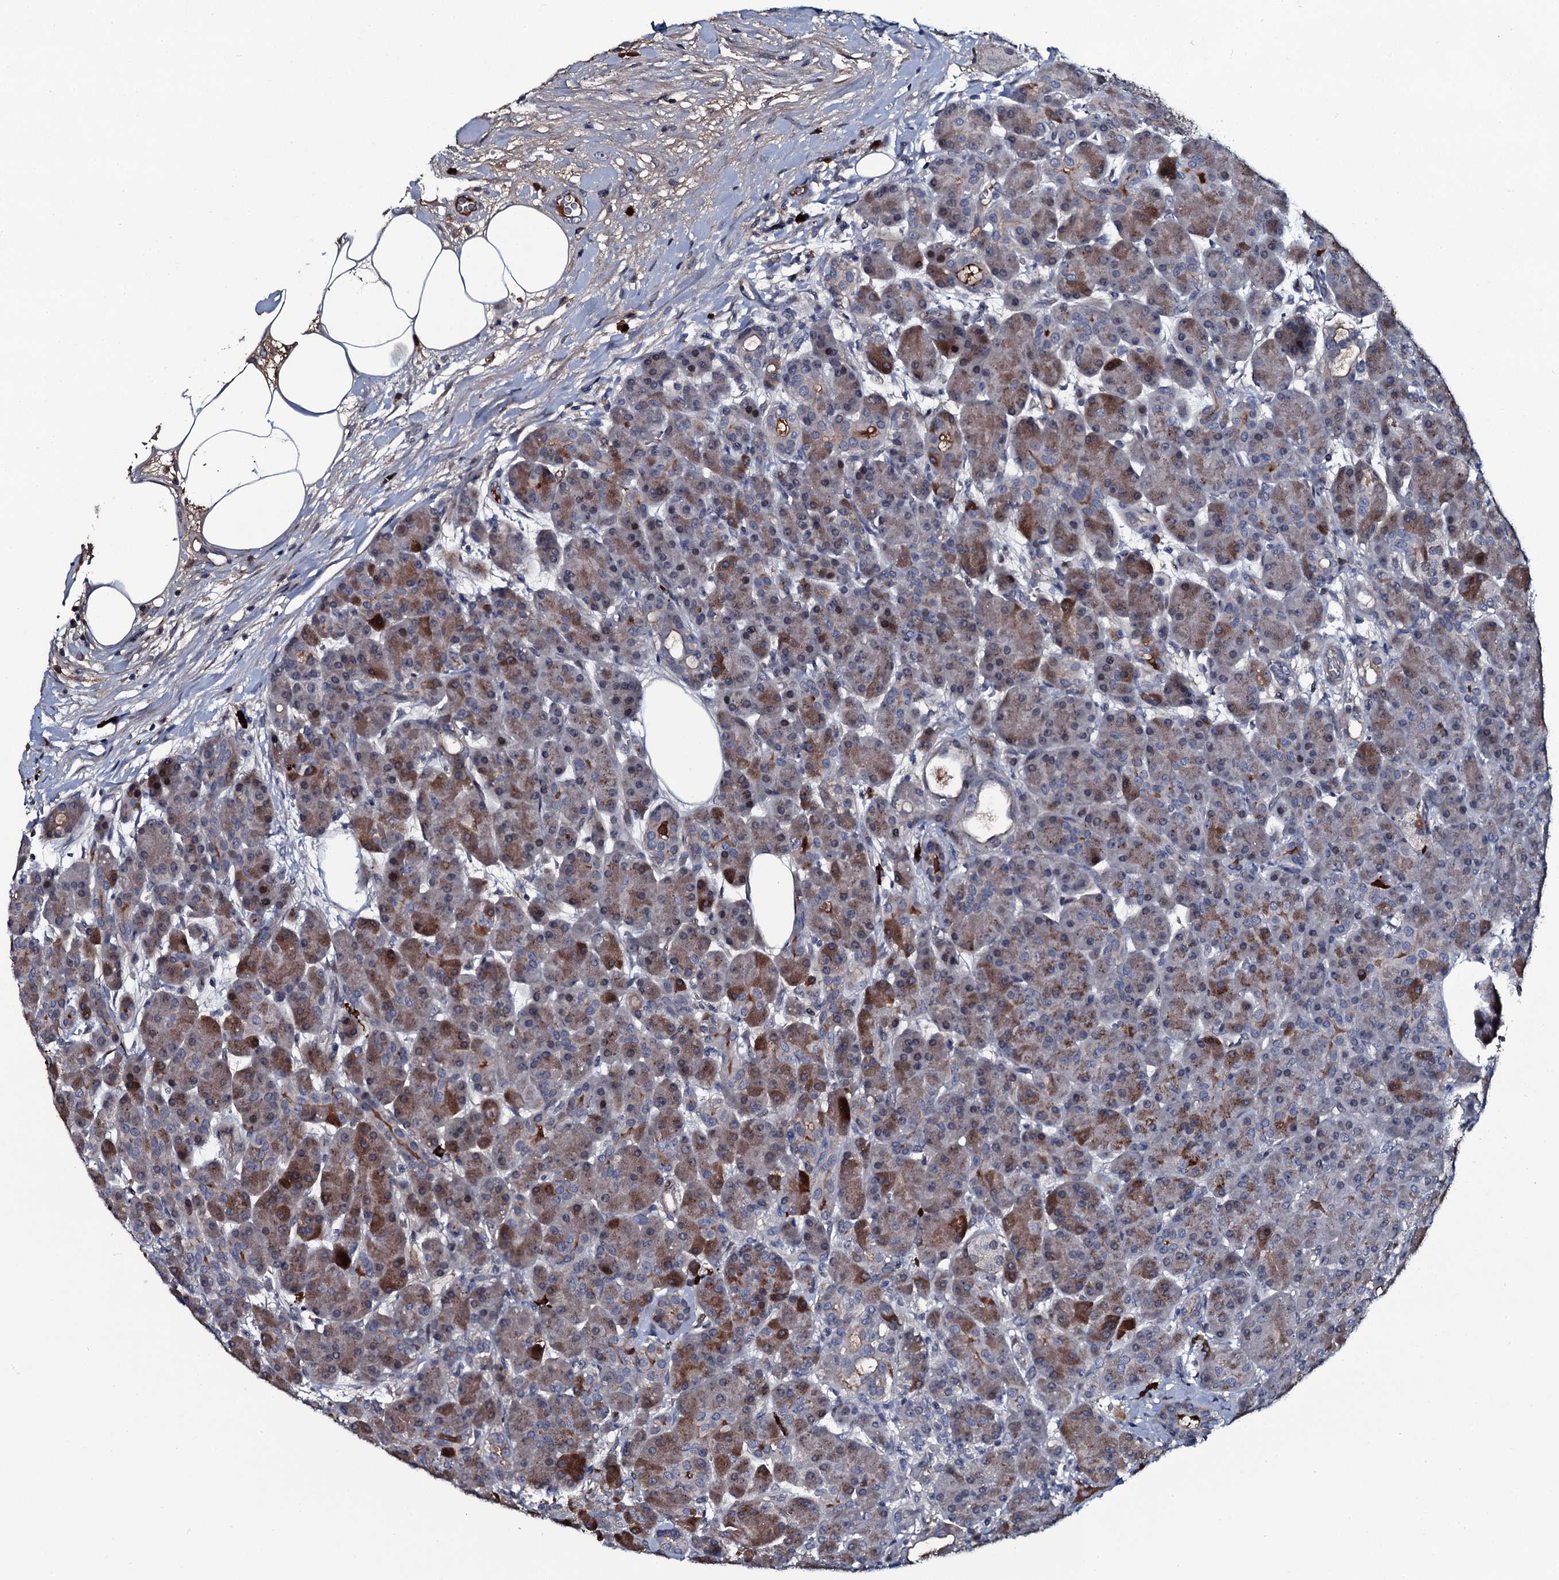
{"staining": {"intensity": "strong", "quantity": "25%-75%", "location": "cytoplasmic/membranous"}, "tissue": "pancreas", "cell_type": "Exocrine glandular cells", "image_type": "normal", "snomed": [{"axis": "morphology", "description": "Normal tissue, NOS"}, {"axis": "topography", "description": "Pancreas"}], "caption": "Protein staining of benign pancreas reveals strong cytoplasmic/membranous expression in approximately 25%-75% of exocrine glandular cells.", "gene": "LYG2", "patient": {"sex": "male", "age": 63}}